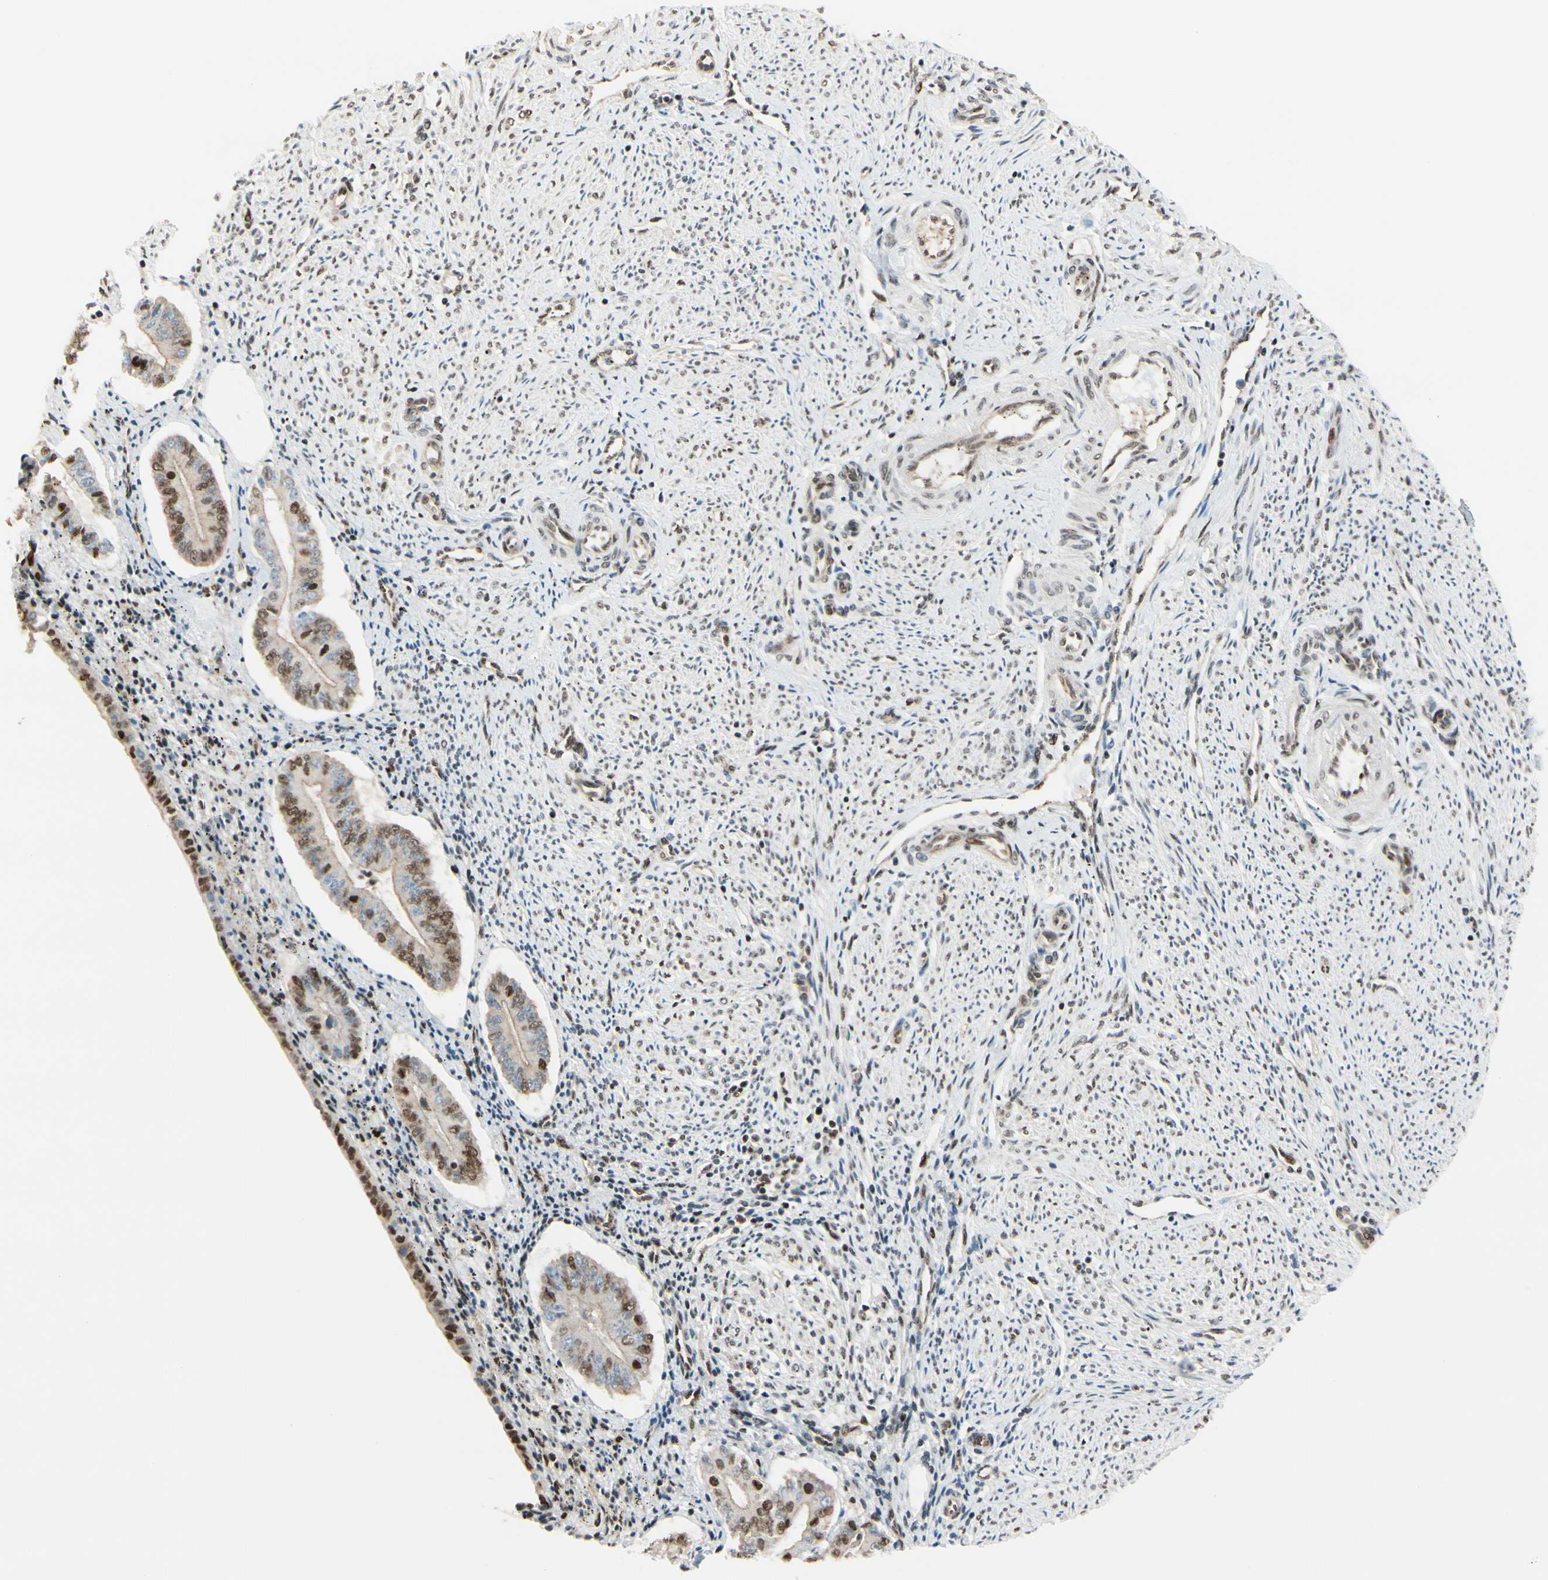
{"staining": {"intensity": "moderate", "quantity": ">75%", "location": "nuclear"}, "tissue": "endometrium", "cell_type": "Cells in endometrial stroma", "image_type": "normal", "snomed": [{"axis": "morphology", "description": "Normal tissue, NOS"}, {"axis": "topography", "description": "Endometrium"}], "caption": "IHC image of unremarkable human endometrium stained for a protein (brown), which reveals medium levels of moderate nuclear staining in approximately >75% of cells in endometrial stroma.", "gene": "SUFU", "patient": {"sex": "female", "age": 42}}